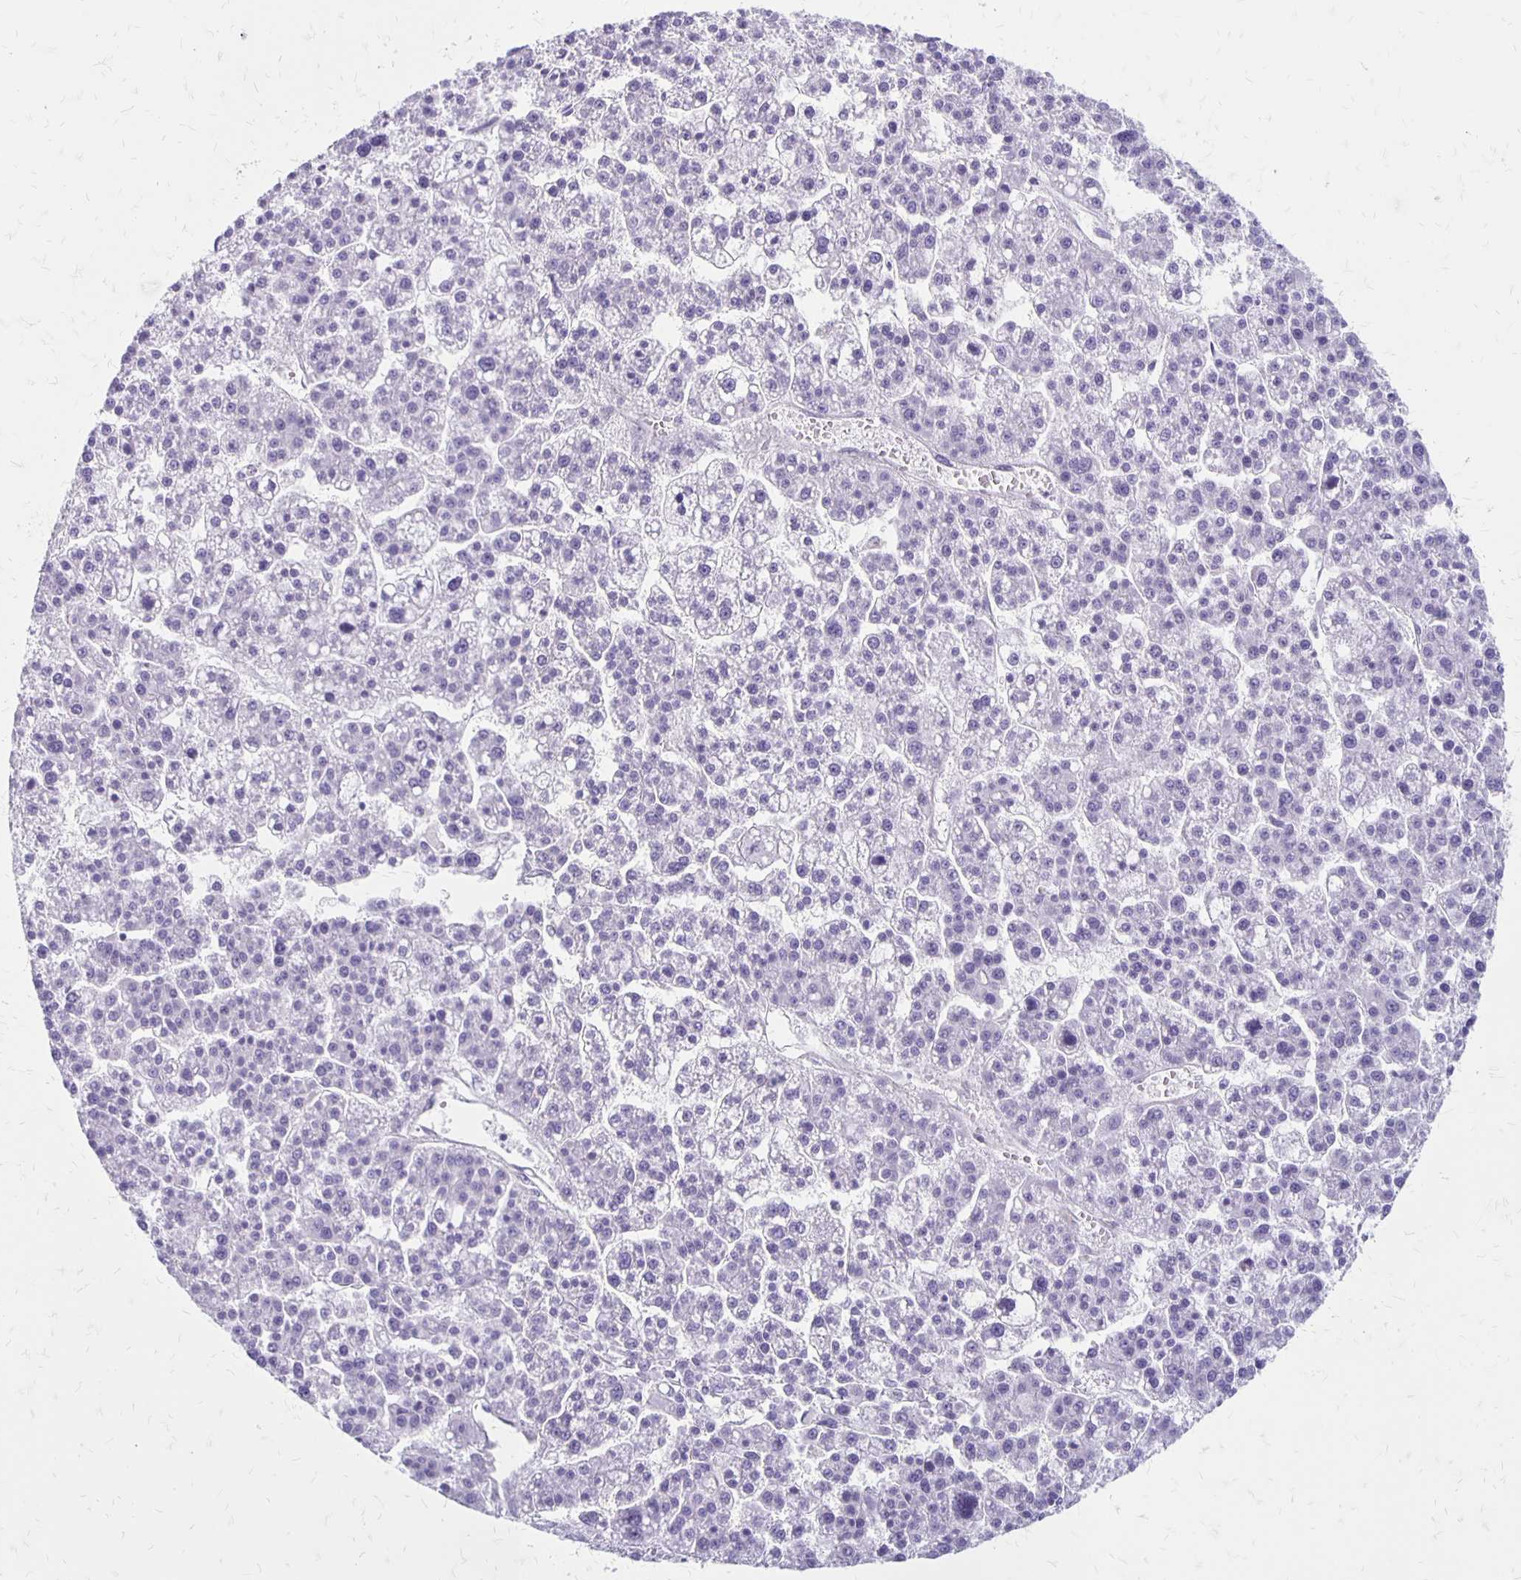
{"staining": {"intensity": "negative", "quantity": "none", "location": "none"}, "tissue": "liver cancer", "cell_type": "Tumor cells", "image_type": "cancer", "snomed": [{"axis": "morphology", "description": "Carcinoma, Hepatocellular, NOS"}, {"axis": "topography", "description": "Liver"}], "caption": "High magnification brightfield microscopy of liver cancer stained with DAB (3,3'-diaminobenzidine) (brown) and counterstained with hematoxylin (blue): tumor cells show no significant positivity. (DAB immunohistochemistry, high magnification).", "gene": "HOMER1", "patient": {"sex": "female", "age": 58}}